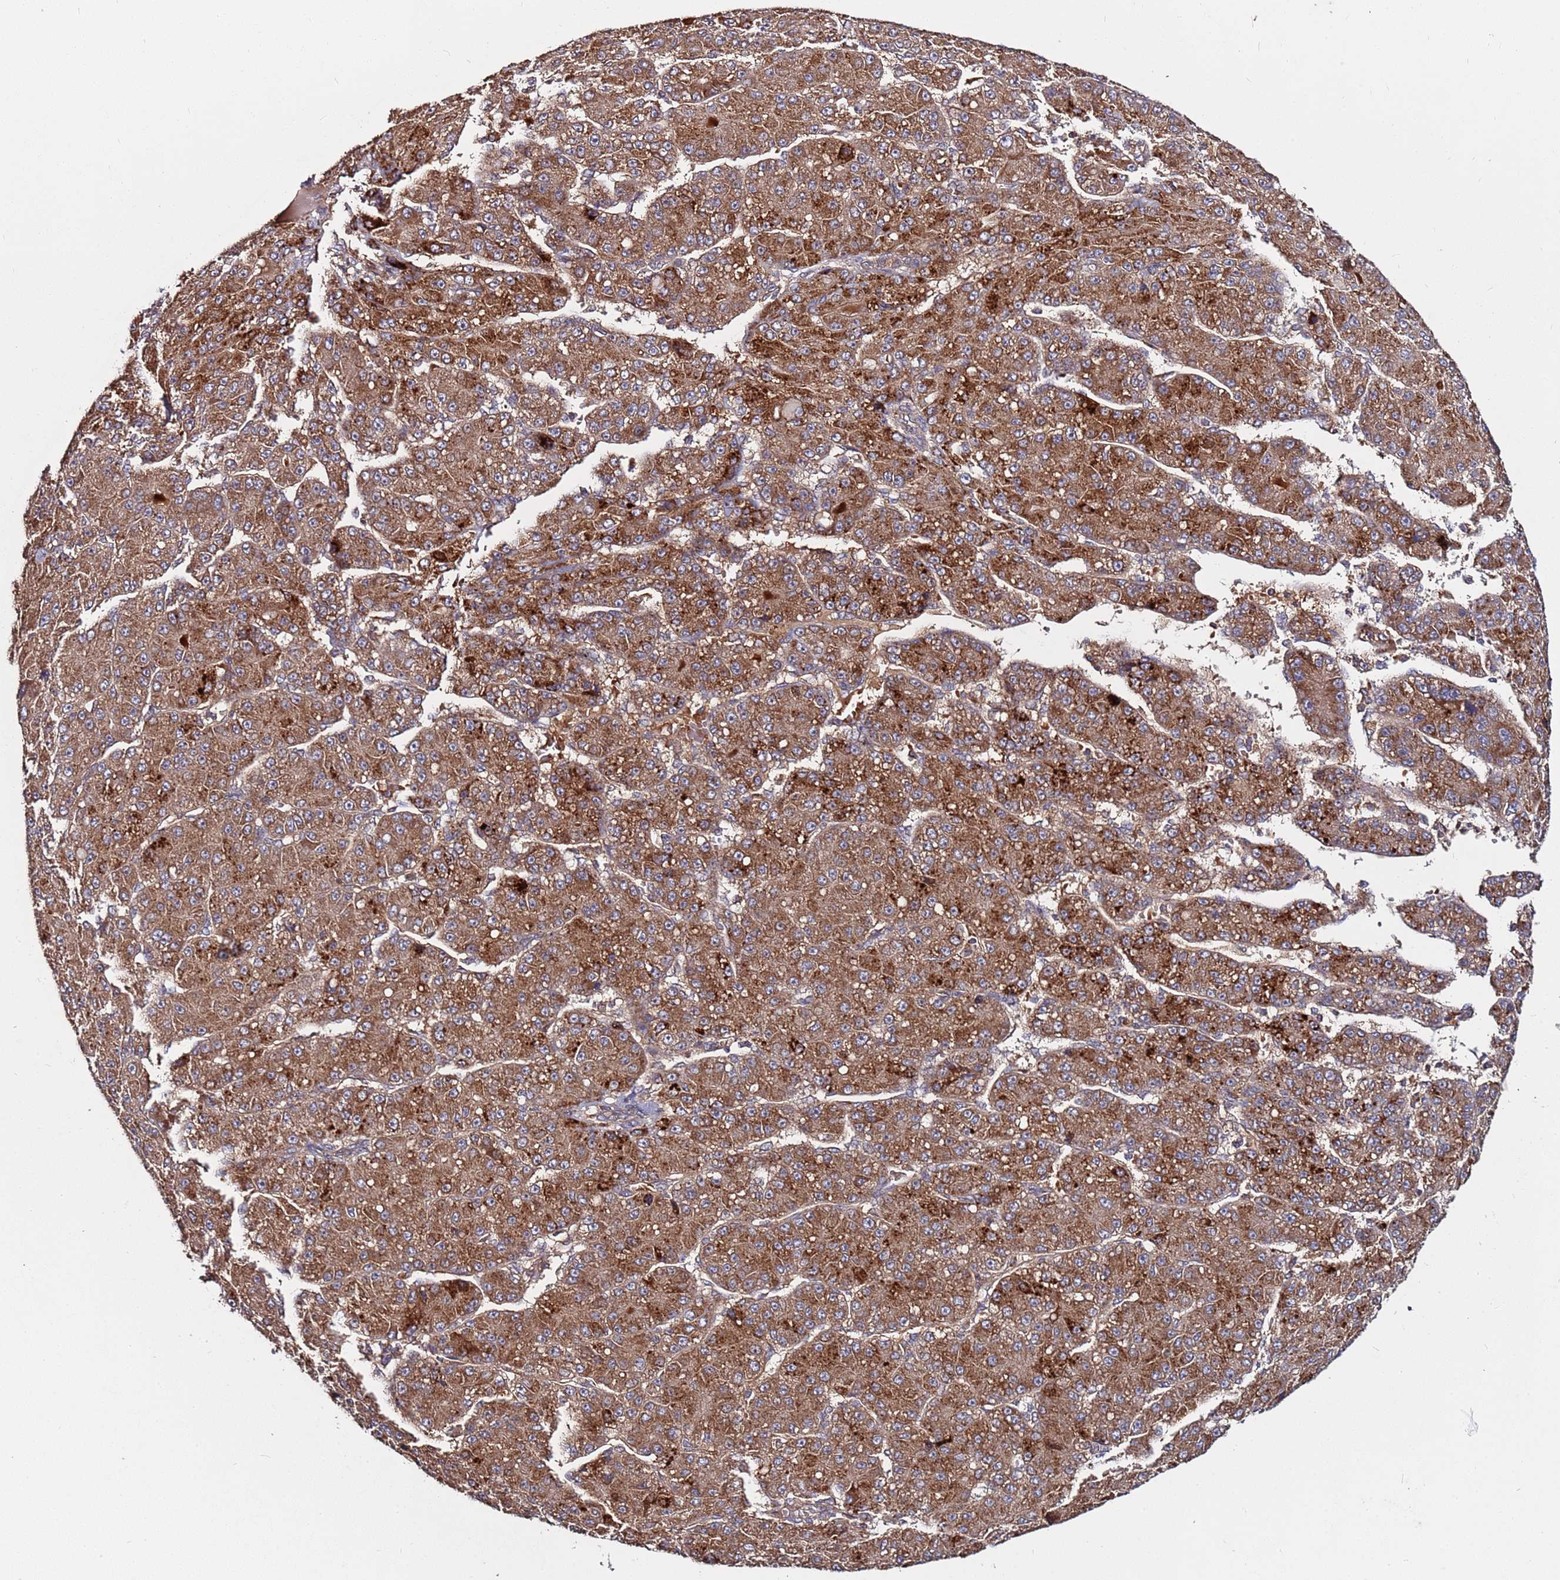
{"staining": {"intensity": "strong", "quantity": ">75%", "location": "cytoplasmic/membranous"}, "tissue": "liver cancer", "cell_type": "Tumor cells", "image_type": "cancer", "snomed": [{"axis": "morphology", "description": "Carcinoma, Hepatocellular, NOS"}, {"axis": "topography", "description": "Liver"}], "caption": "Human hepatocellular carcinoma (liver) stained with a brown dye exhibits strong cytoplasmic/membranous positive staining in about >75% of tumor cells.", "gene": "RPS15A", "patient": {"sex": "male", "age": 67}}